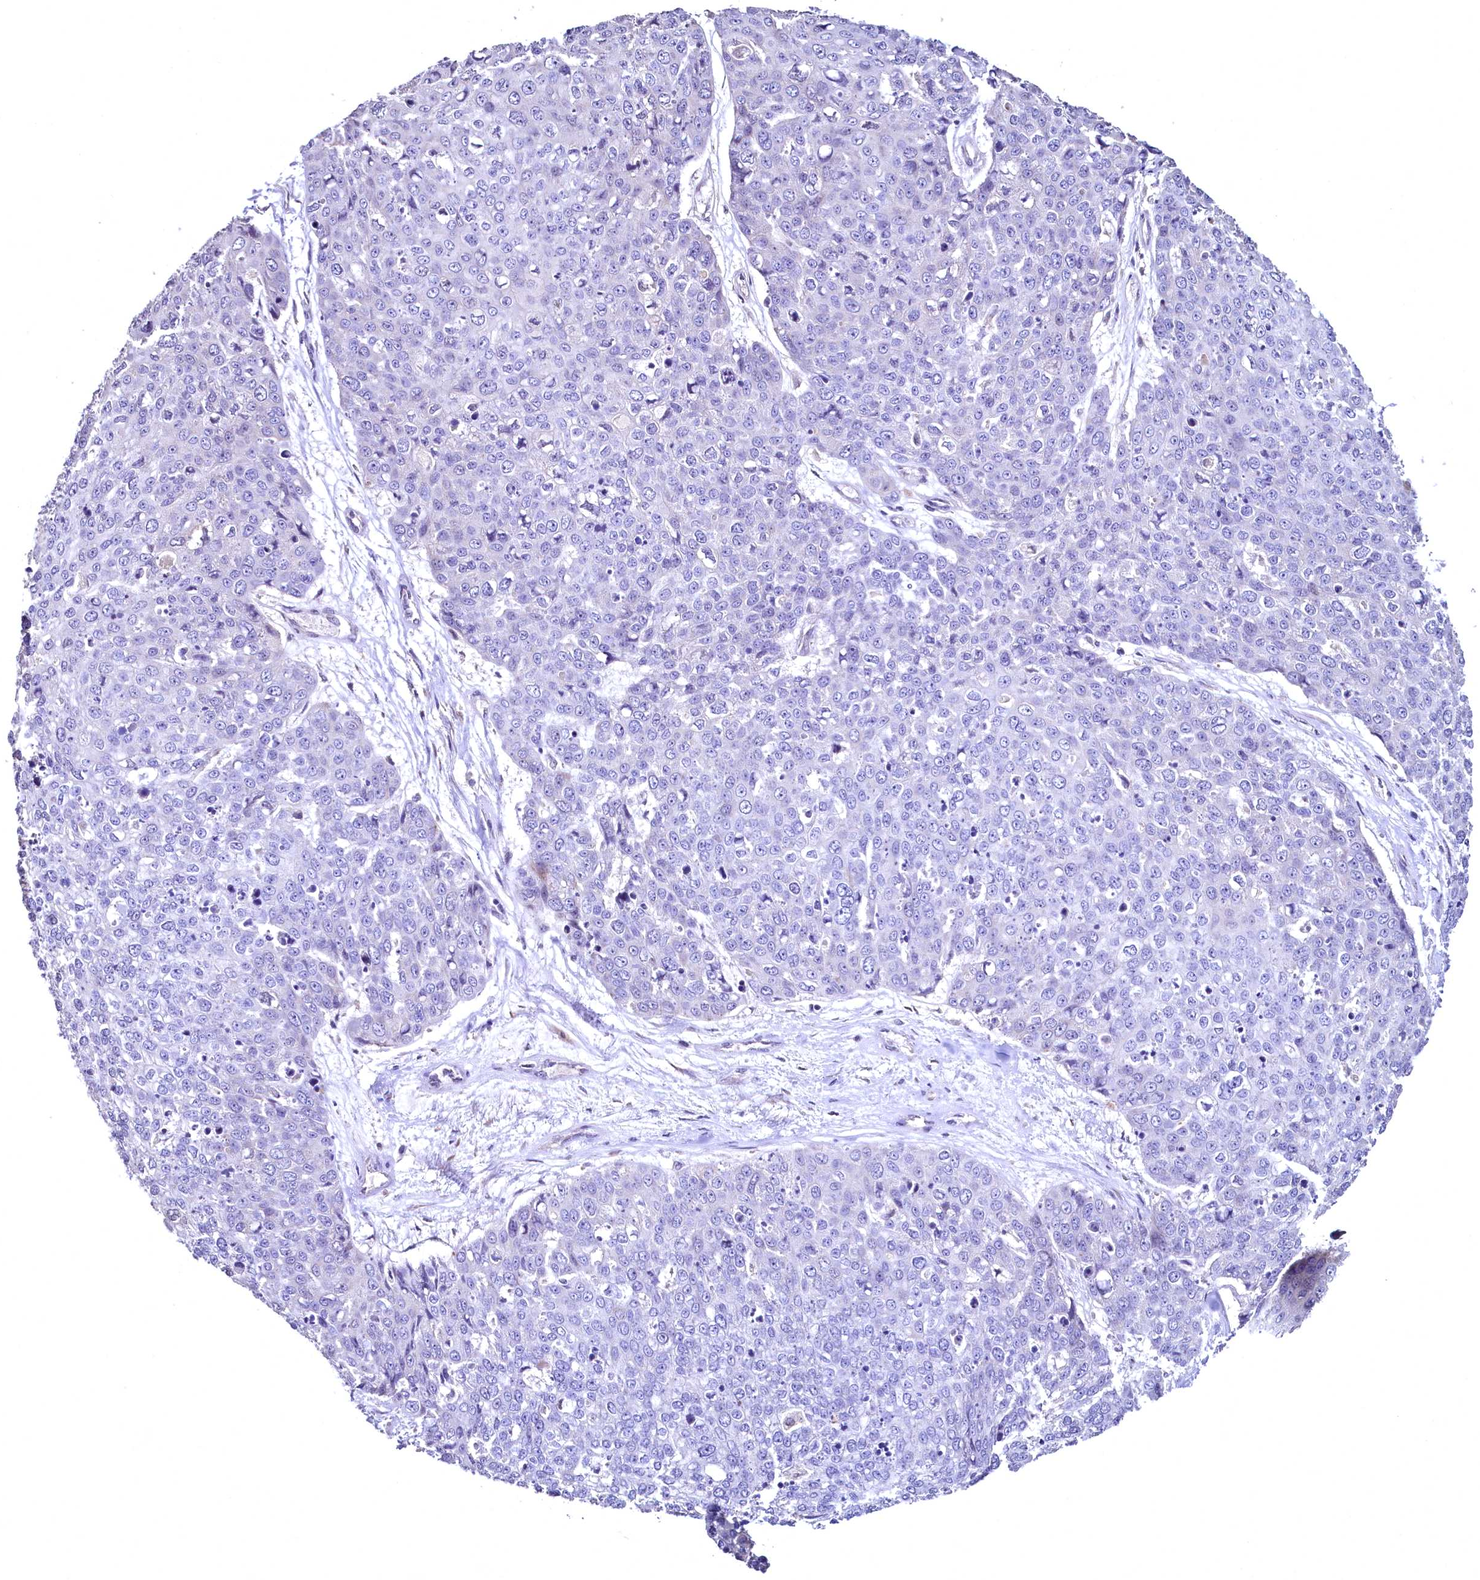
{"staining": {"intensity": "negative", "quantity": "none", "location": "none"}, "tissue": "skin cancer", "cell_type": "Tumor cells", "image_type": "cancer", "snomed": [{"axis": "morphology", "description": "Squamous cell carcinoma, NOS"}, {"axis": "topography", "description": "Skin"}], "caption": "Protein analysis of skin cancer (squamous cell carcinoma) shows no significant positivity in tumor cells. Brightfield microscopy of immunohistochemistry (IHC) stained with DAB (3,3'-diaminobenzidine) (brown) and hematoxylin (blue), captured at high magnification.", "gene": "TBCEL", "patient": {"sex": "male", "age": 71}}